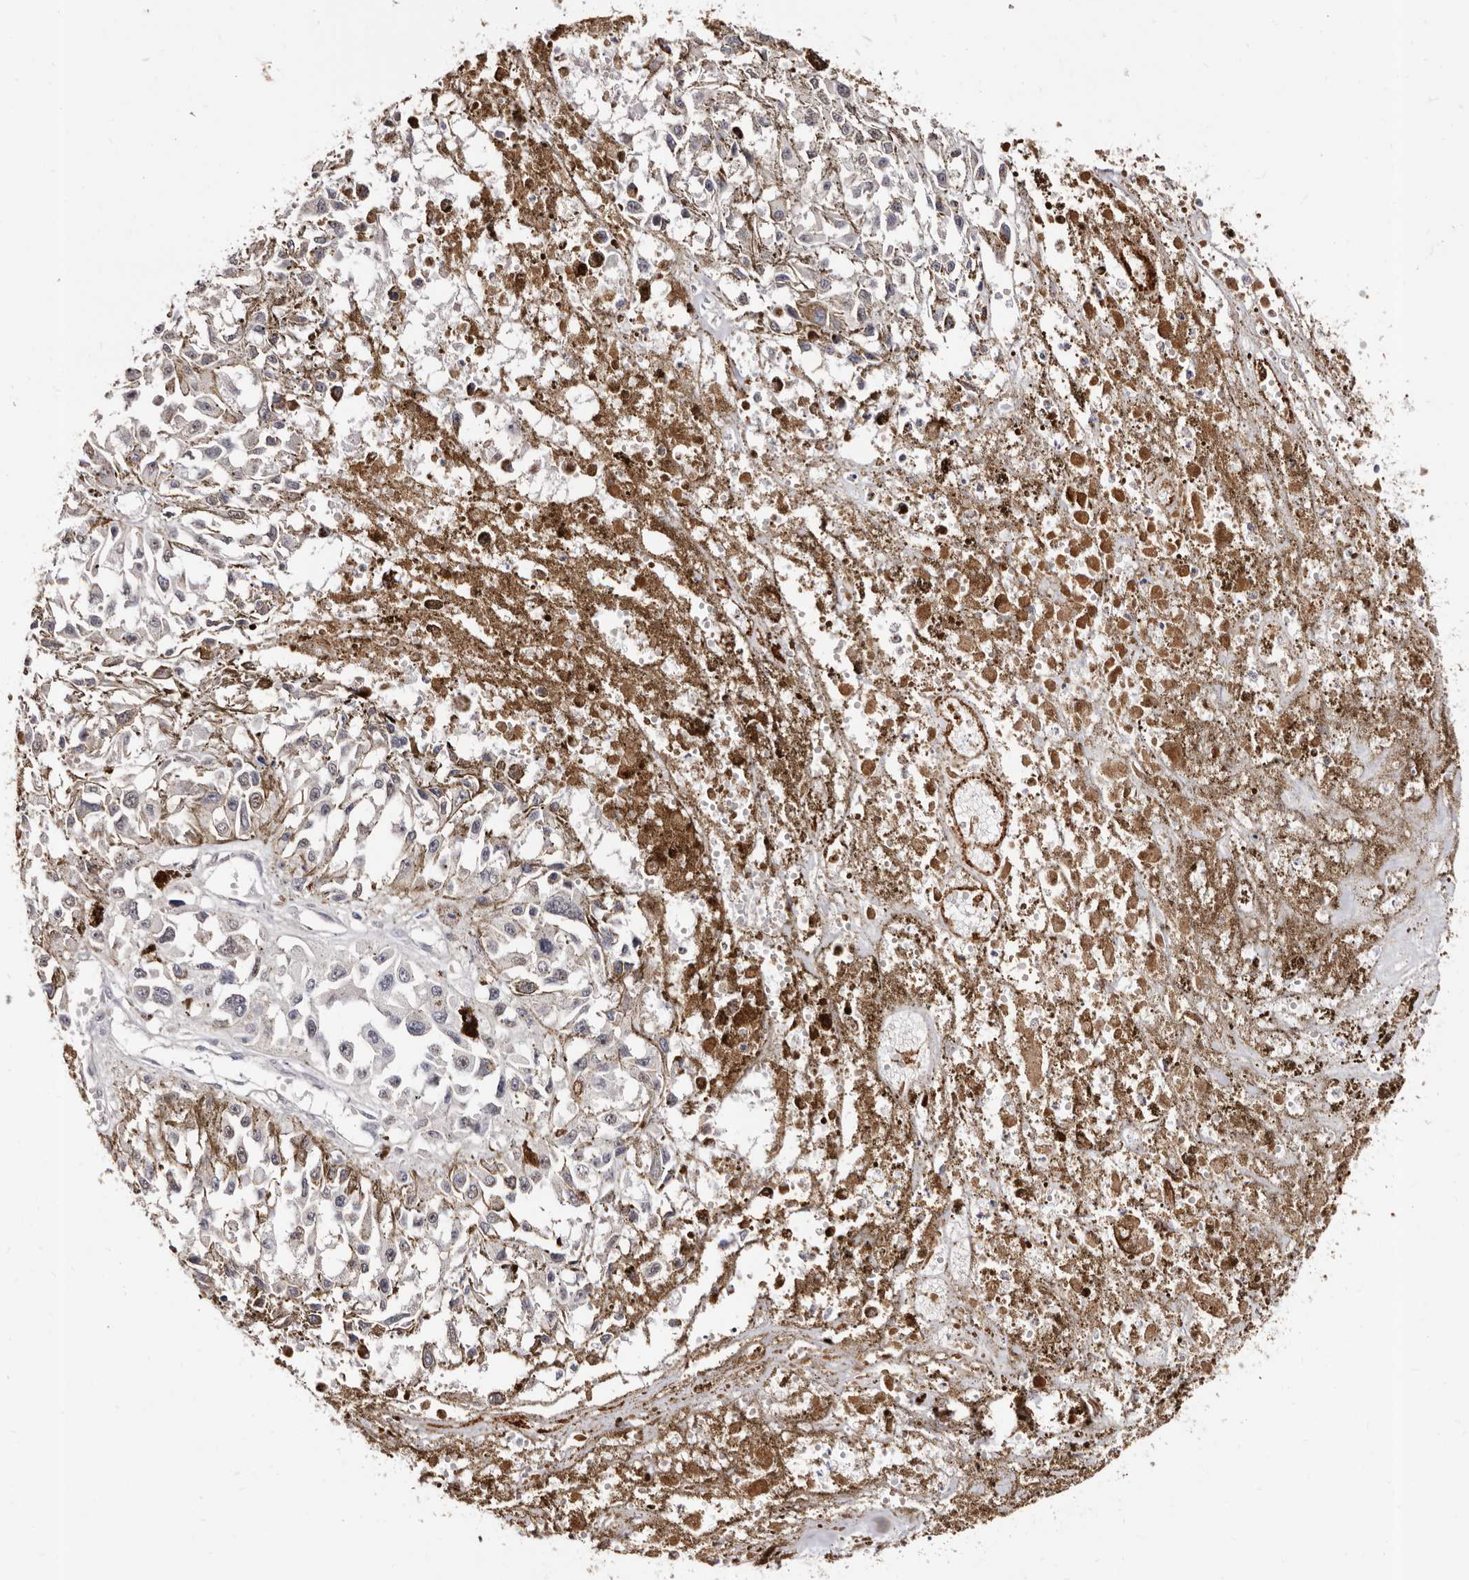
{"staining": {"intensity": "negative", "quantity": "none", "location": "none"}, "tissue": "melanoma", "cell_type": "Tumor cells", "image_type": "cancer", "snomed": [{"axis": "morphology", "description": "Malignant melanoma, Metastatic site"}, {"axis": "topography", "description": "Lymph node"}], "caption": "Image shows no significant protein staining in tumor cells of melanoma.", "gene": "PTAFR", "patient": {"sex": "male", "age": 59}}